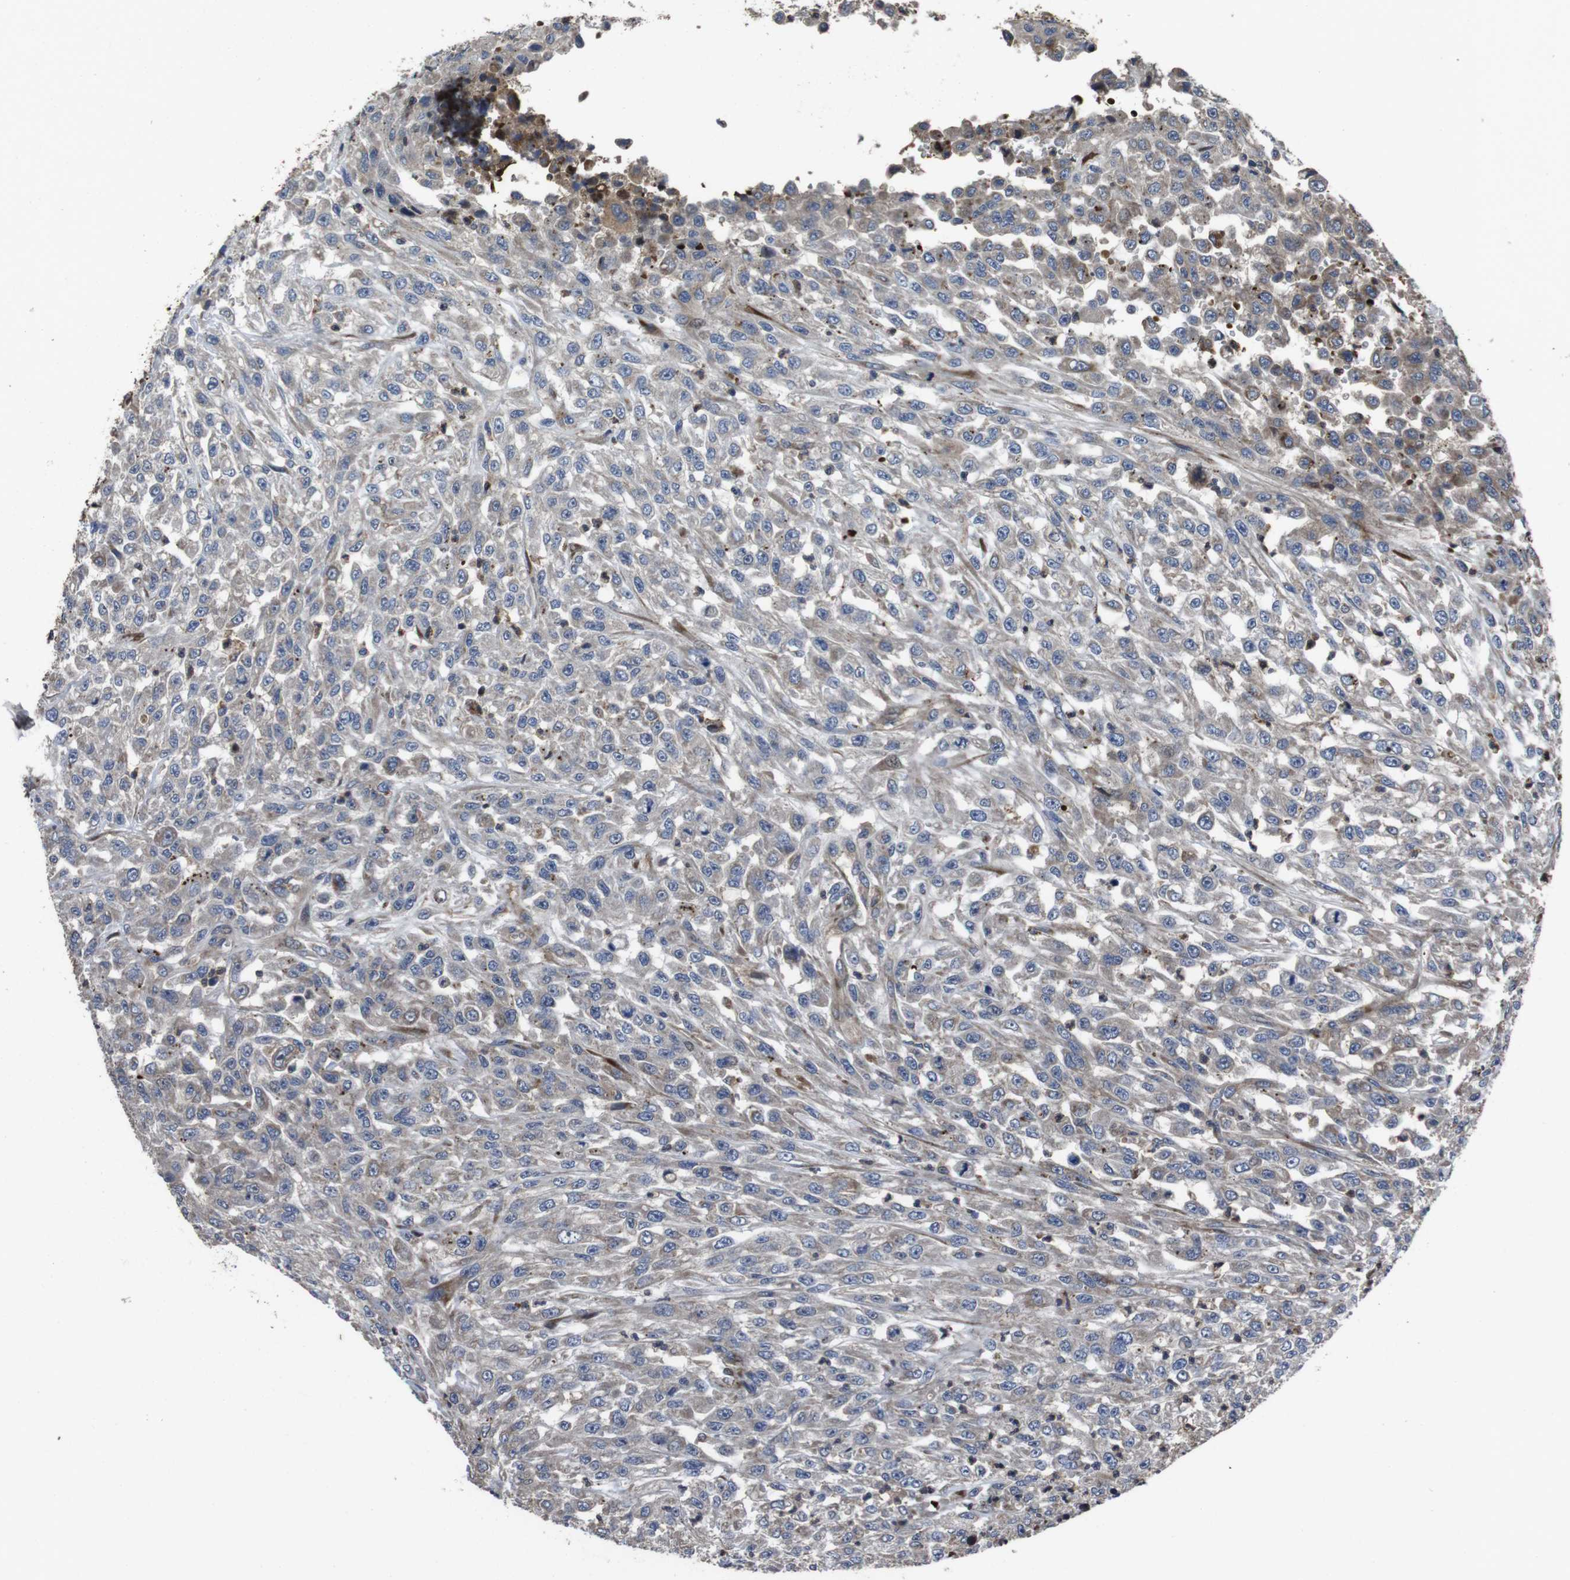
{"staining": {"intensity": "weak", "quantity": "<25%", "location": "cytoplasmic/membranous"}, "tissue": "urothelial cancer", "cell_type": "Tumor cells", "image_type": "cancer", "snomed": [{"axis": "morphology", "description": "Urothelial carcinoma, High grade"}, {"axis": "topography", "description": "Urinary bladder"}], "caption": "High power microscopy histopathology image of an immunohistochemistry (IHC) photomicrograph of high-grade urothelial carcinoma, revealing no significant staining in tumor cells.", "gene": "SMYD3", "patient": {"sex": "male", "age": 46}}